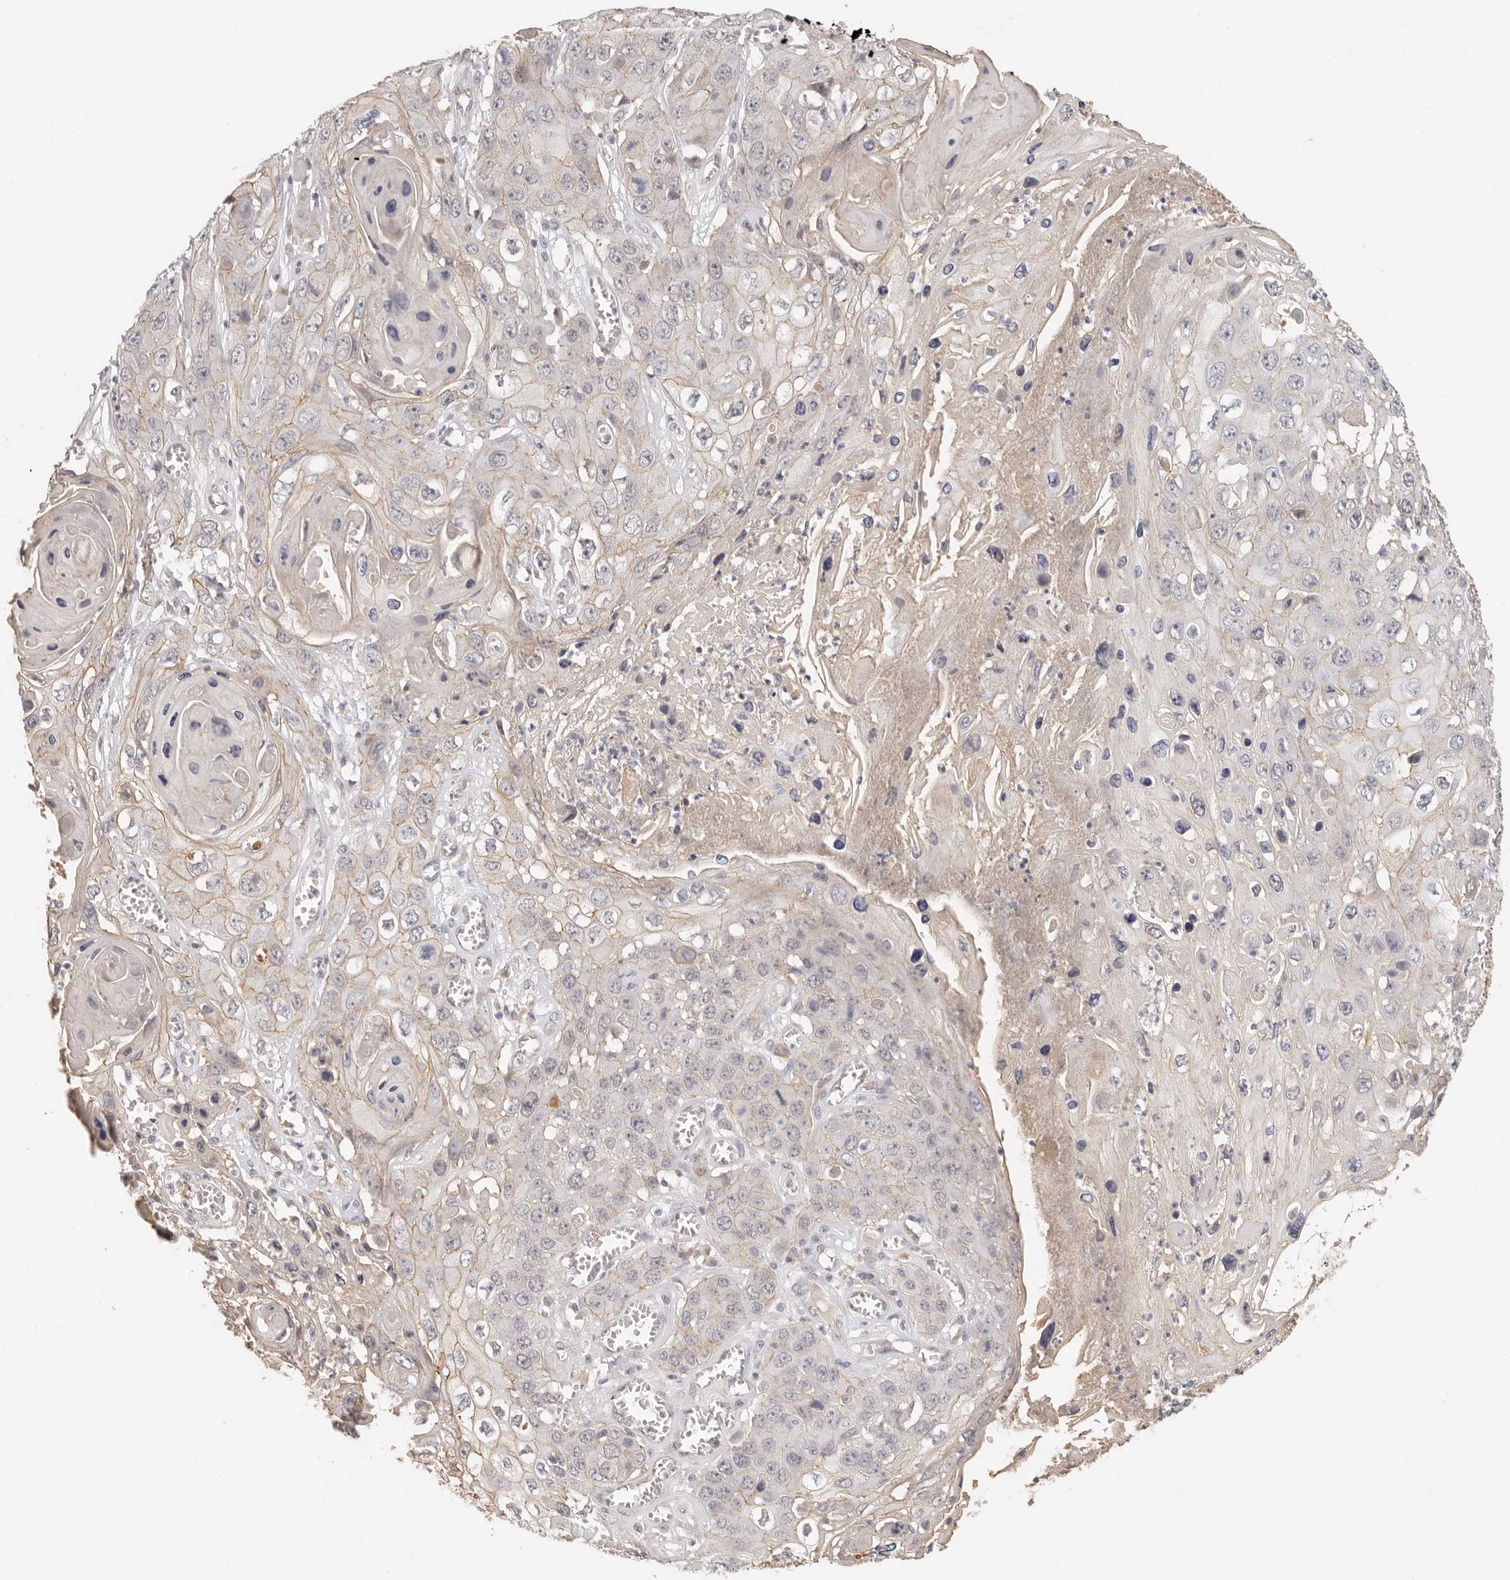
{"staining": {"intensity": "weak", "quantity": "25%-75%", "location": "cytoplasmic/membranous"}, "tissue": "skin cancer", "cell_type": "Tumor cells", "image_type": "cancer", "snomed": [{"axis": "morphology", "description": "Squamous cell carcinoma, NOS"}, {"axis": "topography", "description": "Skin"}], "caption": "There is low levels of weak cytoplasmic/membranous positivity in tumor cells of skin cancer, as demonstrated by immunohistochemical staining (brown color).", "gene": "ANXA9", "patient": {"sex": "male", "age": 55}}